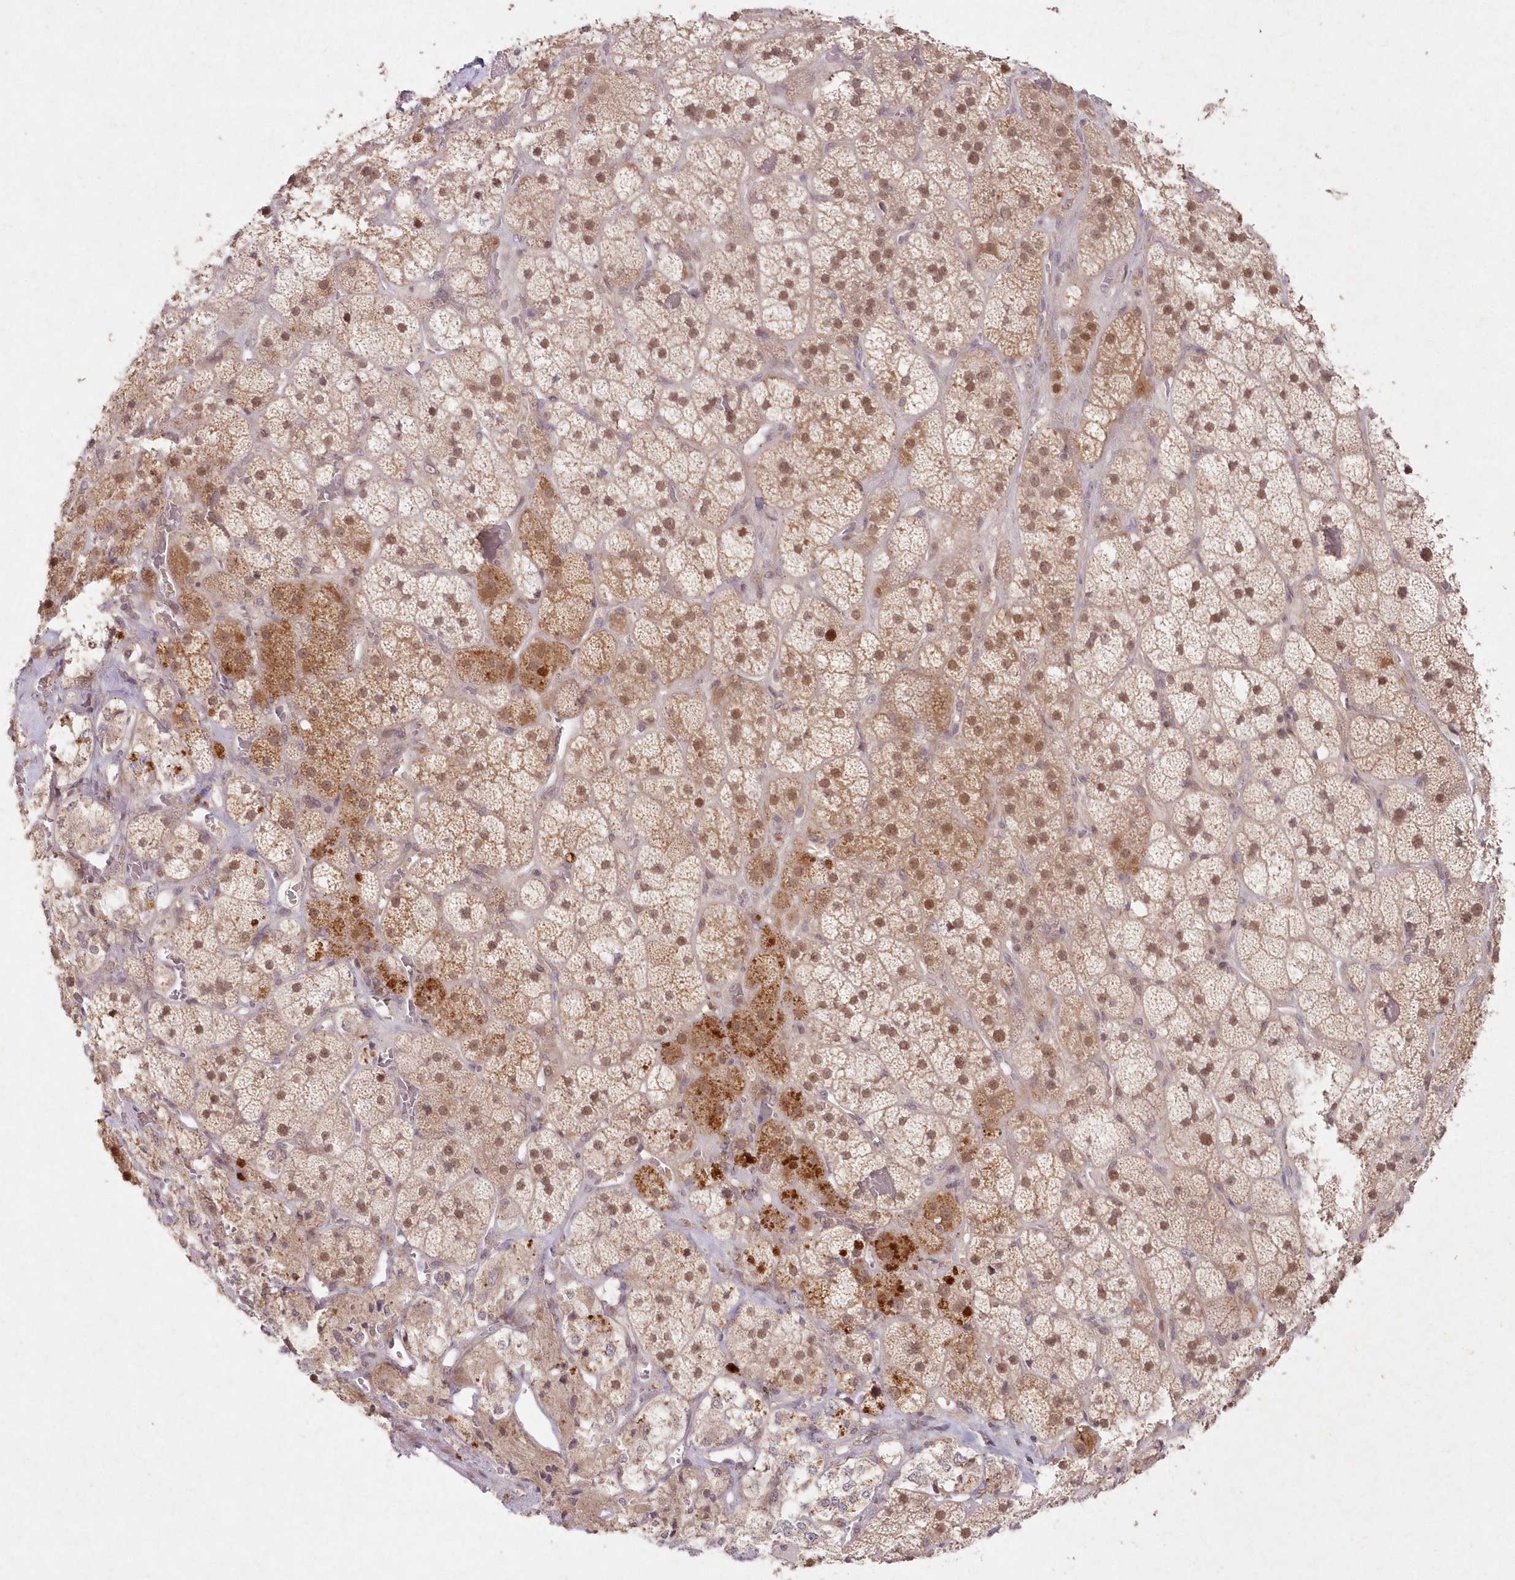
{"staining": {"intensity": "moderate", "quantity": ">75%", "location": "cytoplasmic/membranous,nuclear"}, "tissue": "adrenal gland", "cell_type": "Glandular cells", "image_type": "normal", "snomed": [{"axis": "morphology", "description": "Normal tissue, NOS"}, {"axis": "topography", "description": "Adrenal gland"}], "caption": "A micrograph showing moderate cytoplasmic/membranous,nuclear positivity in approximately >75% of glandular cells in normal adrenal gland, as visualized by brown immunohistochemical staining.", "gene": "ASCC1", "patient": {"sex": "male", "age": 57}}